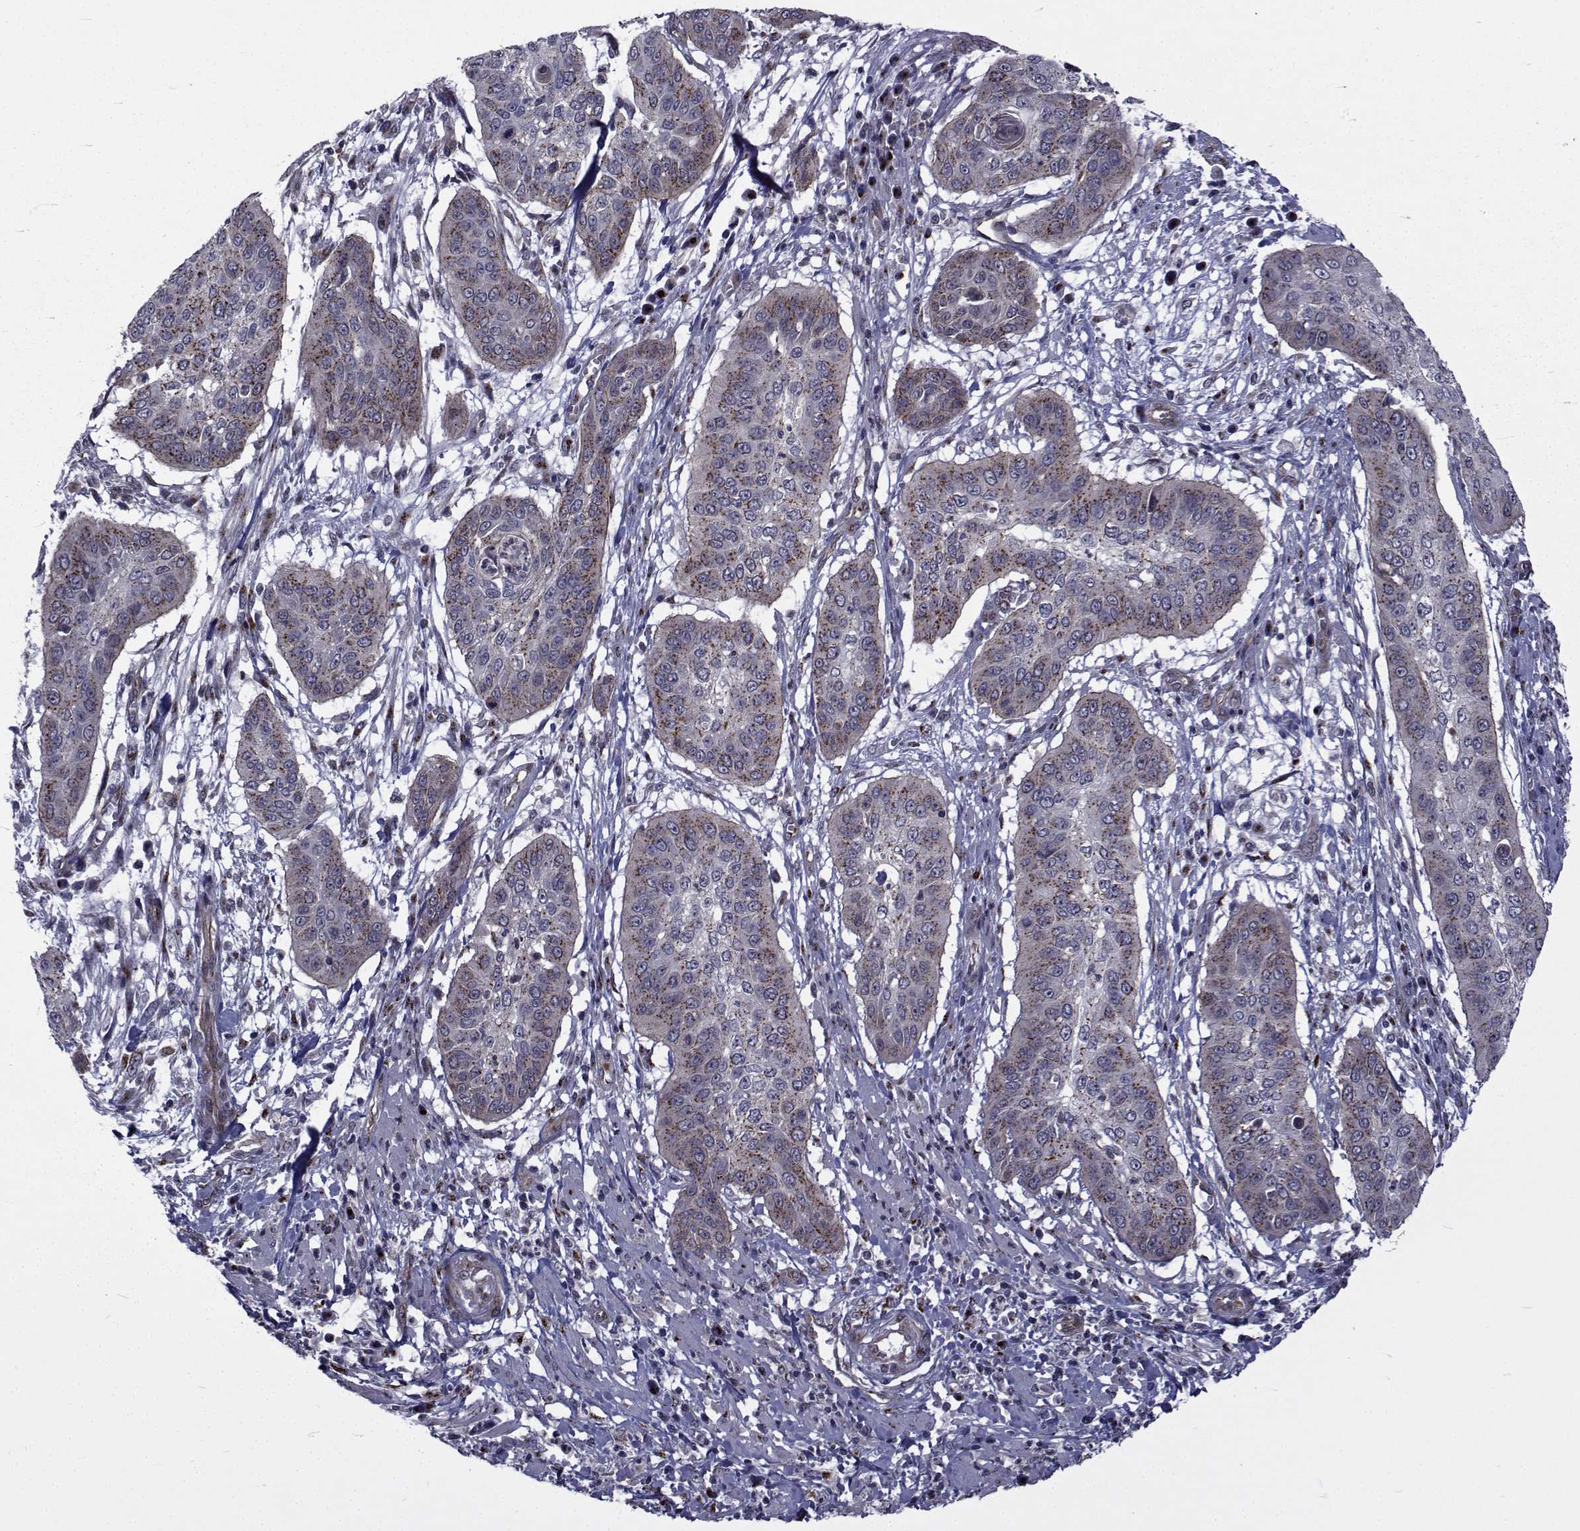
{"staining": {"intensity": "weak", "quantity": "25%-75%", "location": "cytoplasmic/membranous"}, "tissue": "cervical cancer", "cell_type": "Tumor cells", "image_type": "cancer", "snomed": [{"axis": "morphology", "description": "Squamous cell carcinoma, NOS"}, {"axis": "topography", "description": "Cervix"}], "caption": "Cervical cancer tissue displays weak cytoplasmic/membranous positivity in about 25%-75% of tumor cells", "gene": "ATP6V1C2", "patient": {"sex": "female", "age": 39}}